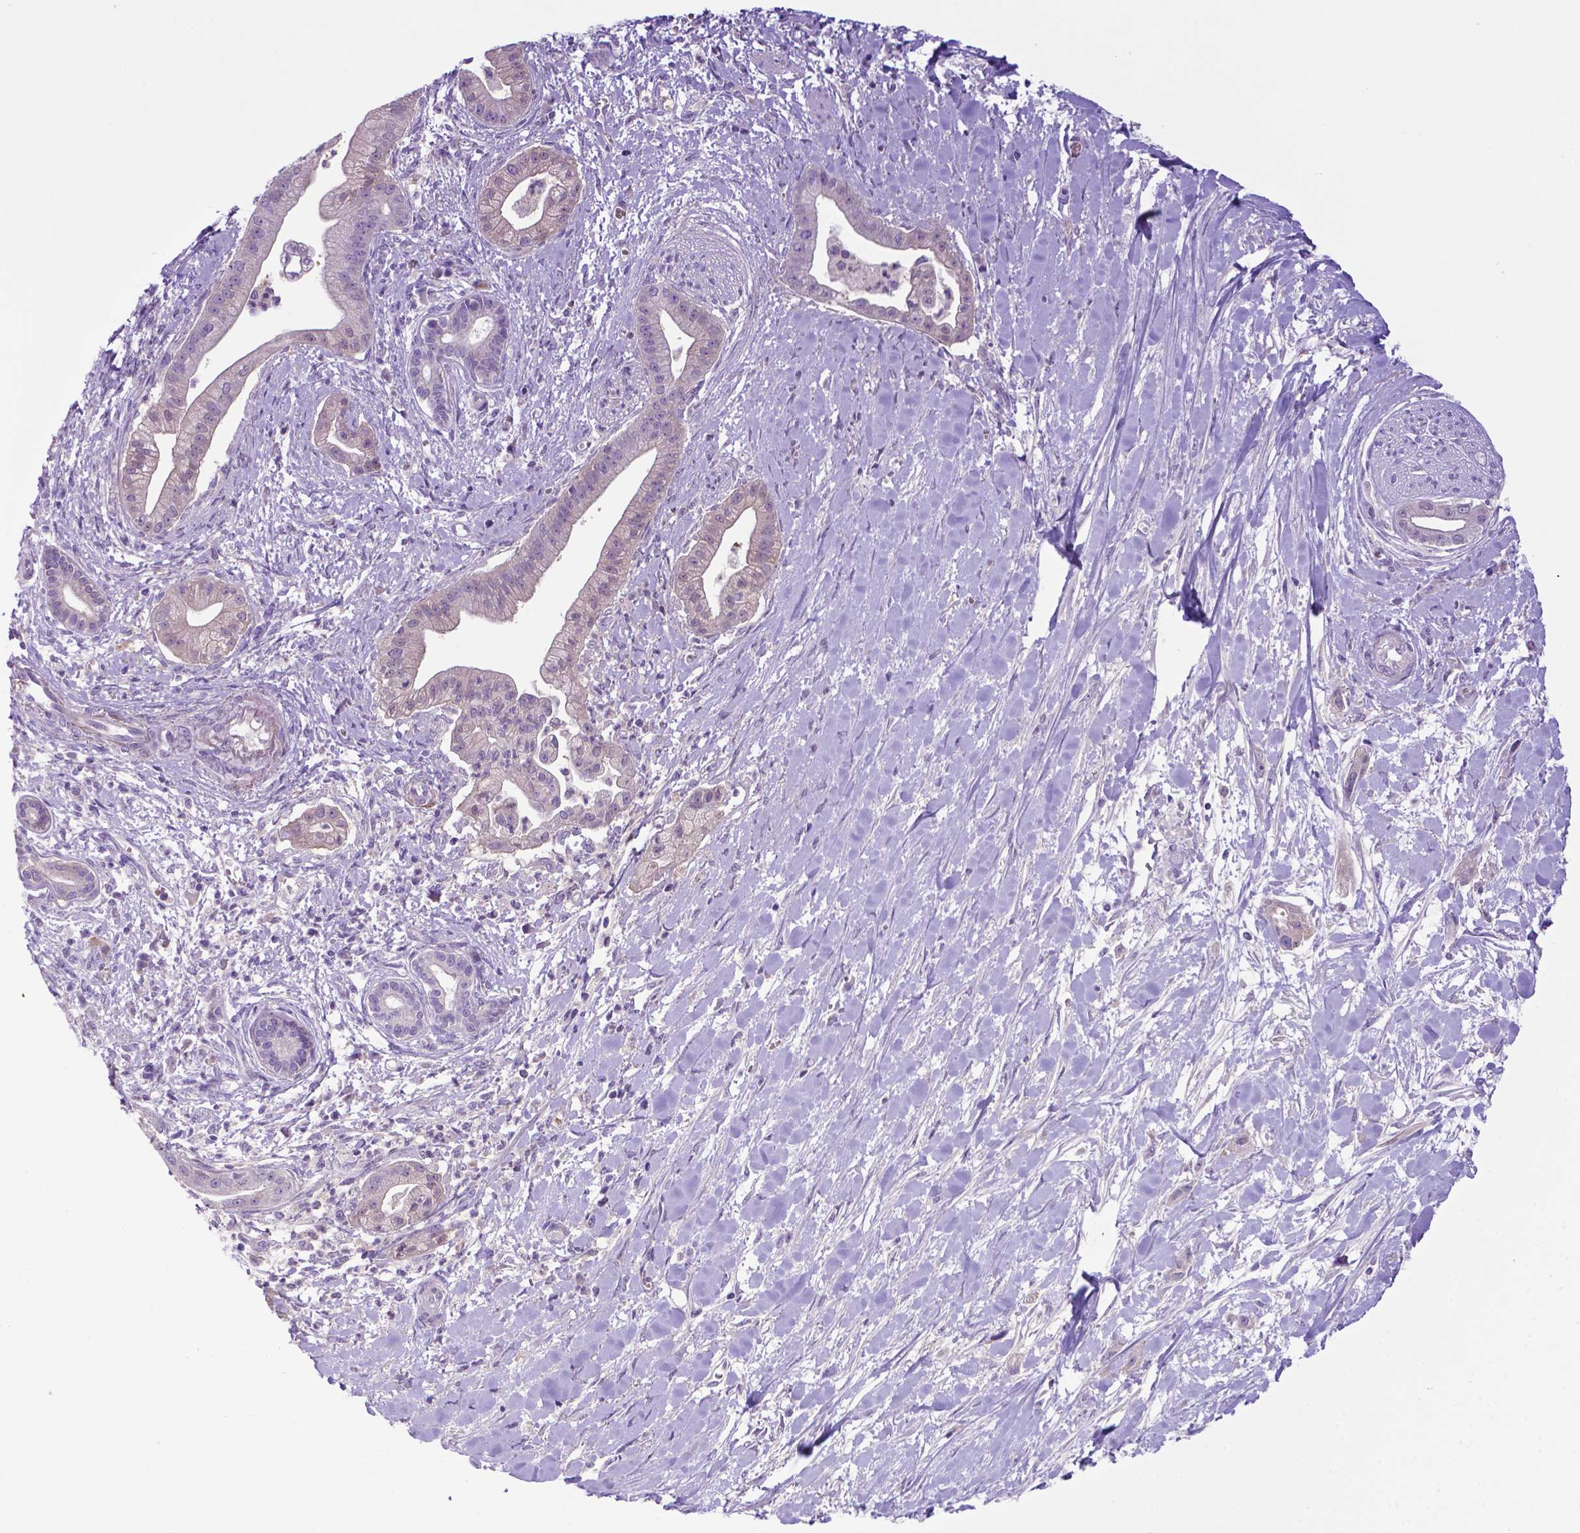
{"staining": {"intensity": "negative", "quantity": "none", "location": "none"}, "tissue": "pancreatic cancer", "cell_type": "Tumor cells", "image_type": "cancer", "snomed": [{"axis": "morphology", "description": "Normal tissue, NOS"}, {"axis": "morphology", "description": "Adenocarcinoma, NOS"}, {"axis": "topography", "description": "Lymph node"}, {"axis": "topography", "description": "Pancreas"}], "caption": "An image of pancreatic cancer stained for a protein demonstrates no brown staining in tumor cells. (Immunohistochemistry, brightfield microscopy, high magnification).", "gene": "ADRA2B", "patient": {"sex": "female", "age": 58}}